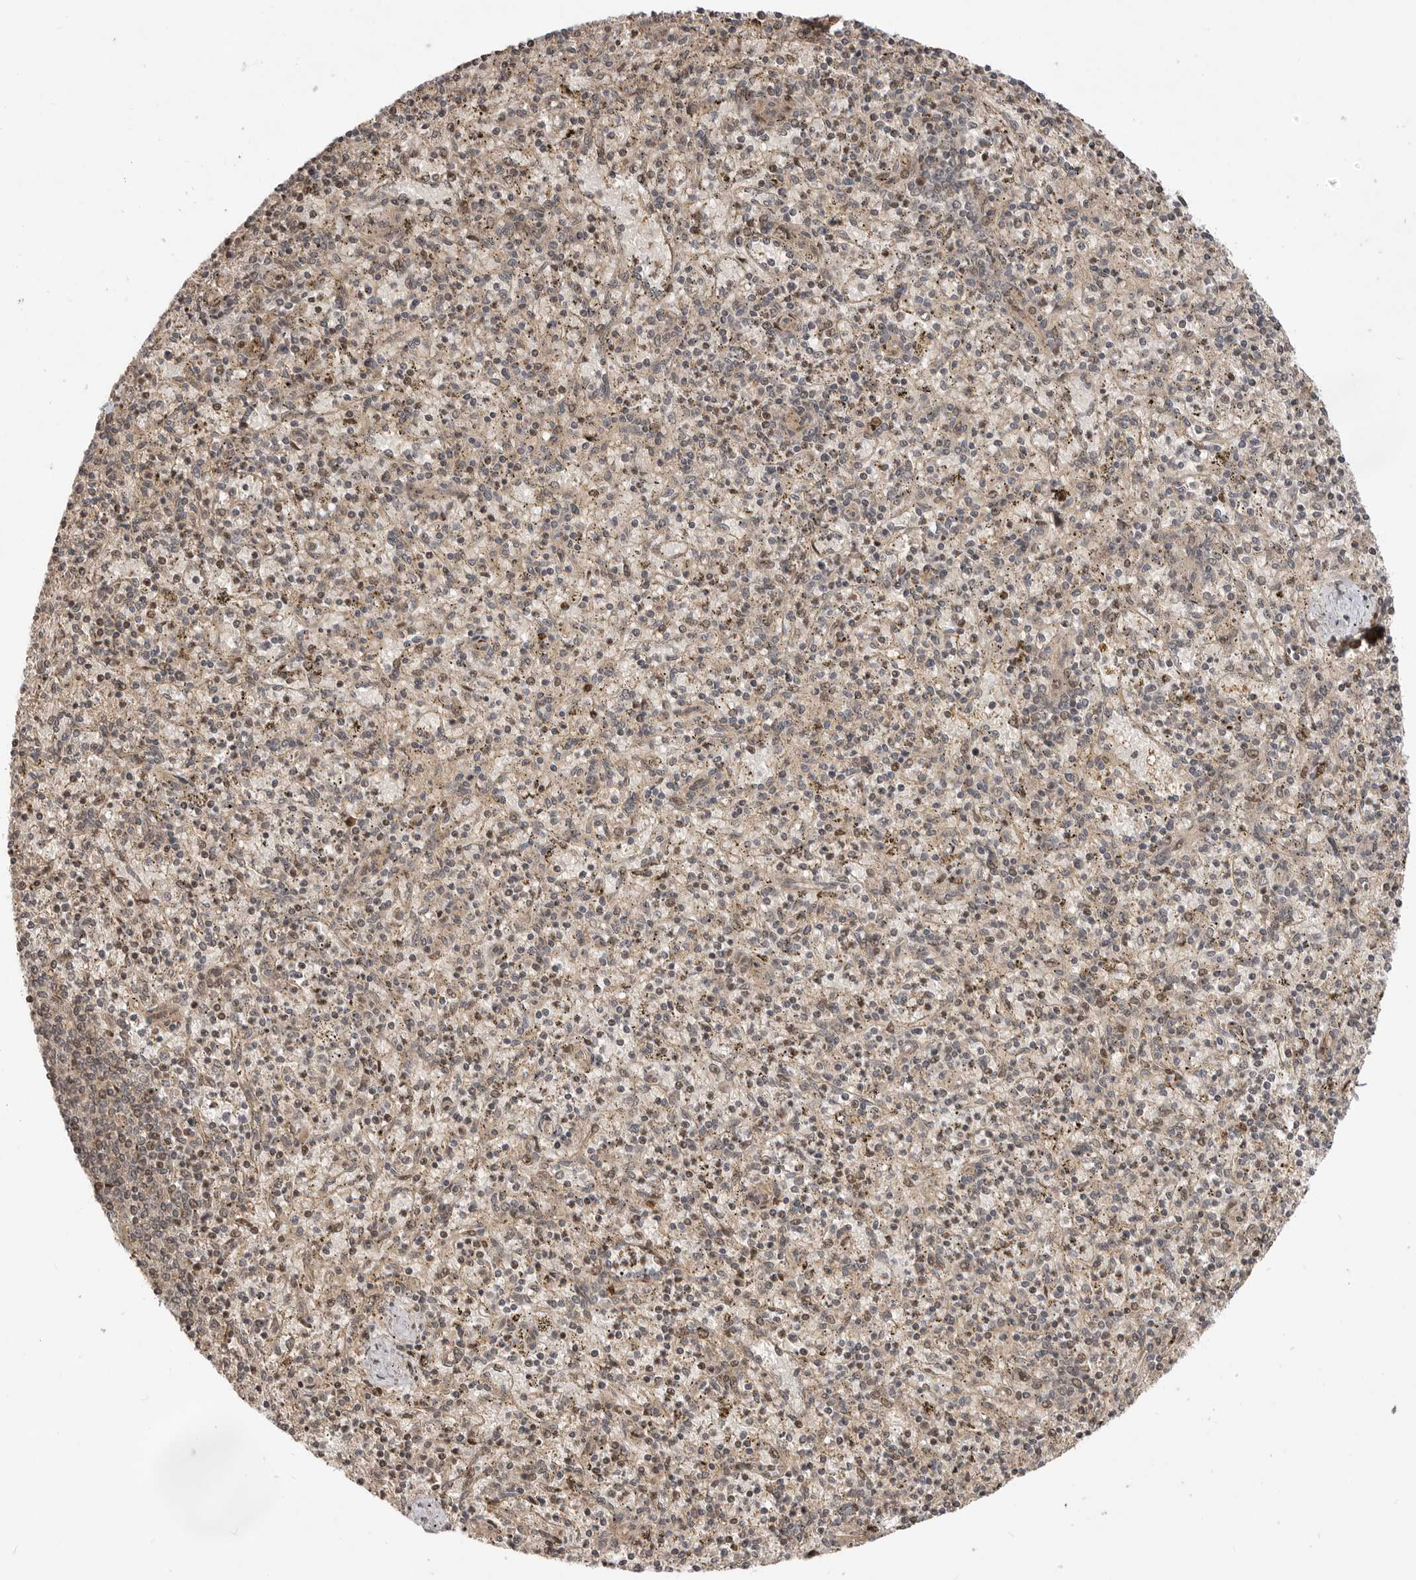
{"staining": {"intensity": "weak", "quantity": "<25%", "location": "nuclear"}, "tissue": "spleen", "cell_type": "Cells in red pulp", "image_type": "normal", "snomed": [{"axis": "morphology", "description": "Normal tissue, NOS"}, {"axis": "topography", "description": "Spleen"}], "caption": "Immunohistochemistry (IHC) image of unremarkable spleen: spleen stained with DAB demonstrates no significant protein positivity in cells in red pulp.", "gene": "ADPRS", "patient": {"sex": "male", "age": 72}}